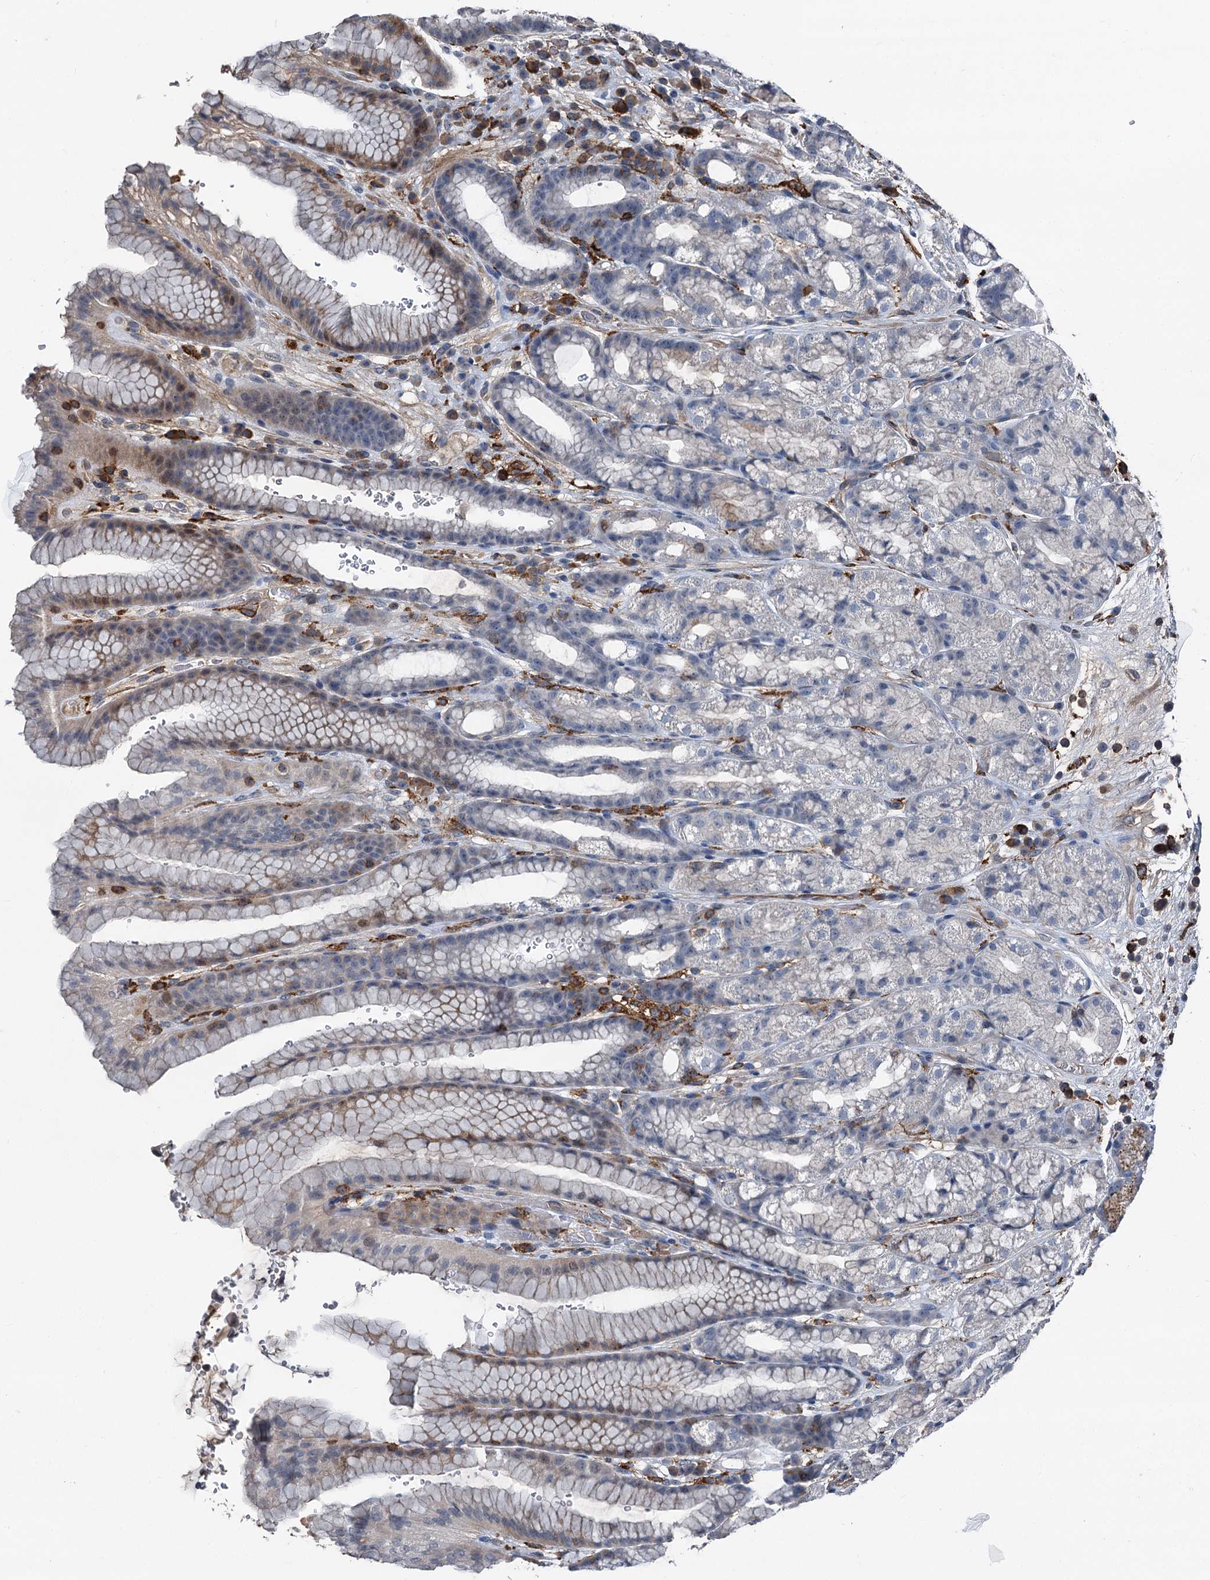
{"staining": {"intensity": "weak", "quantity": "<25%", "location": "cytoplasmic/membranous,nuclear"}, "tissue": "stomach", "cell_type": "Glandular cells", "image_type": "normal", "snomed": [{"axis": "morphology", "description": "Normal tissue, NOS"}, {"axis": "morphology", "description": "Adenocarcinoma, NOS"}, {"axis": "topography", "description": "Stomach"}], "caption": "Micrograph shows no significant protein positivity in glandular cells of normal stomach. (Stains: DAB (3,3'-diaminobenzidine) IHC with hematoxylin counter stain, Microscopy: brightfield microscopy at high magnification).", "gene": "PLEKHO2", "patient": {"sex": "male", "age": 57}}